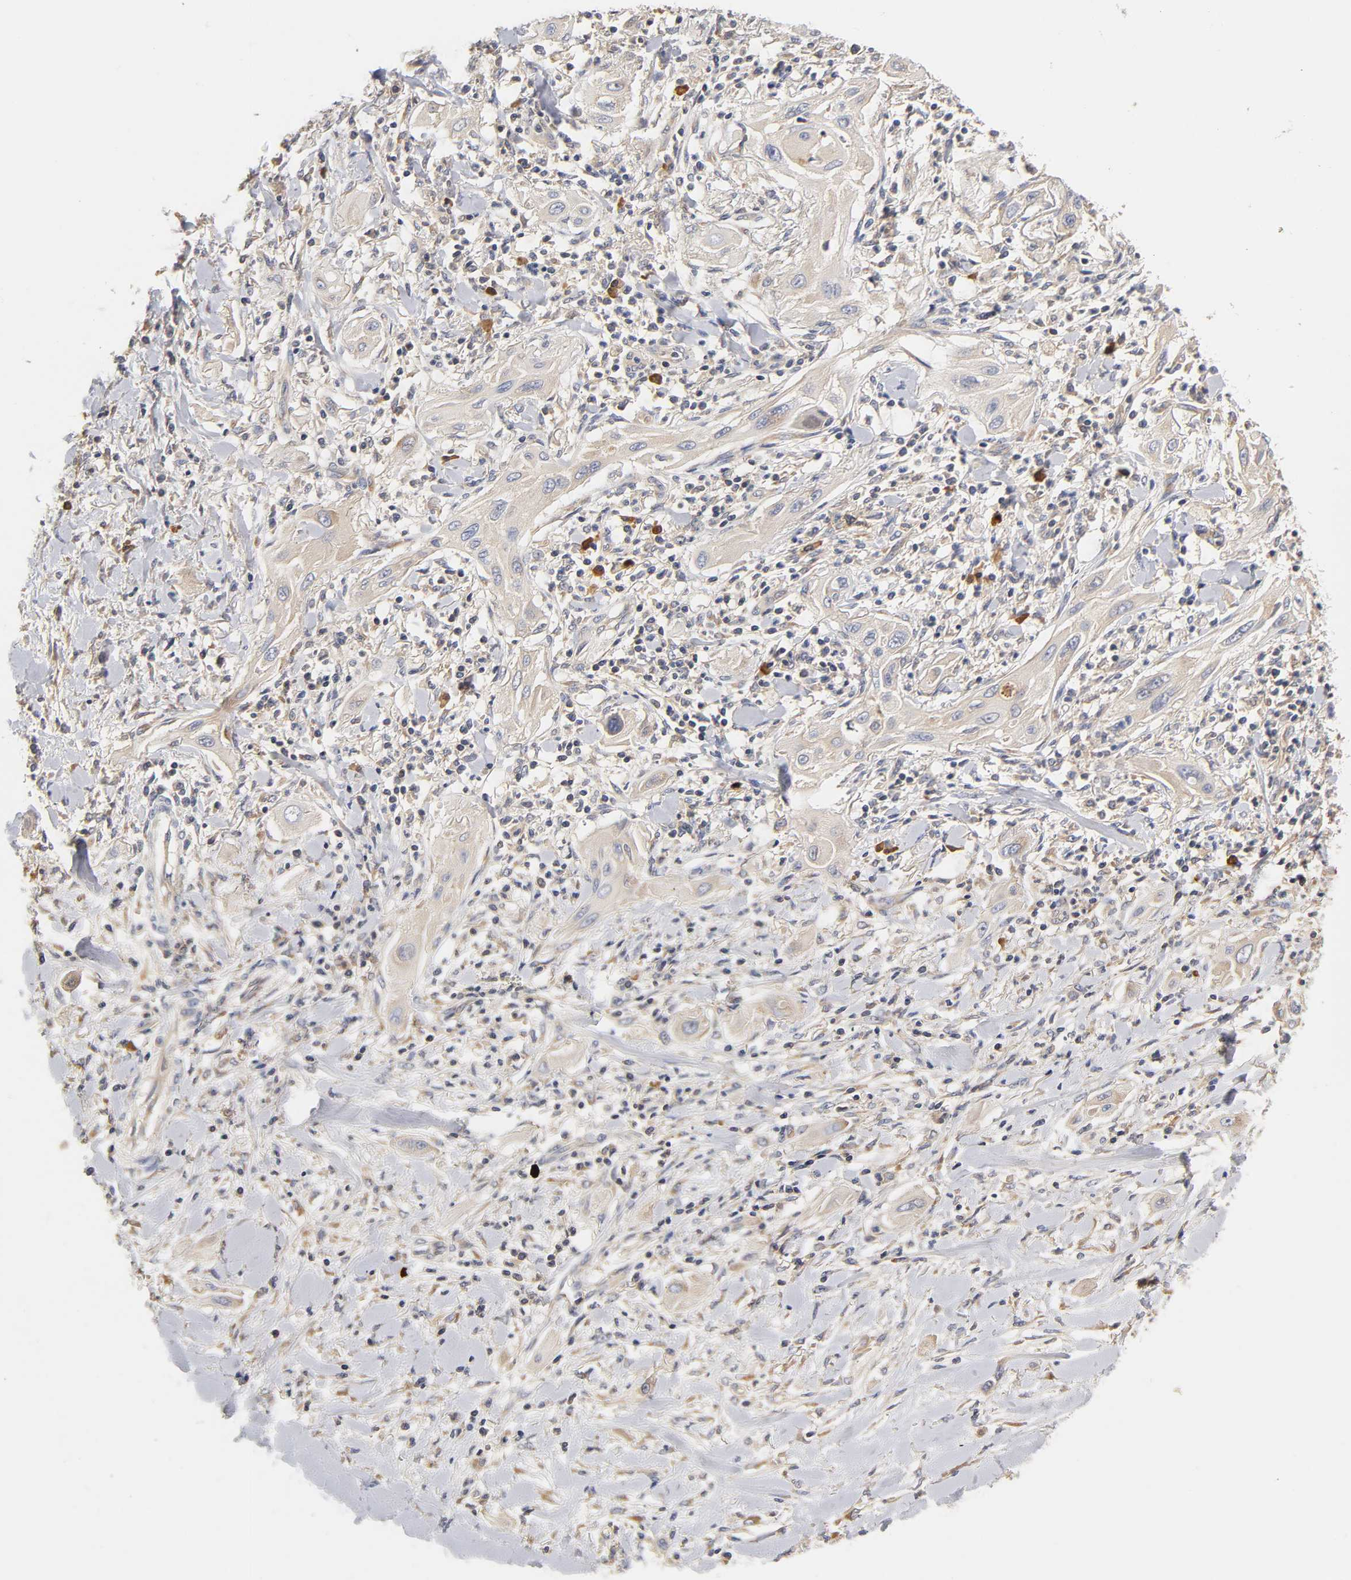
{"staining": {"intensity": "weak", "quantity": ">75%", "location": "cytoplasmic/membranous"}, "tissue": "lung cancer", "cell_type": "Tumor cells", "image_type": "cancer", "snomed": [{"axis": "morphology", "description": "Squamous cell carcinoma, NOS"}, {"axis": "topography", "description": "Lung"}], "caption": "A low amount of weak cytoplasmic/membranous staining is identified in about >75% of tumor cells in lung squamous cell carcinoma tissue. The staining was performed using DAB to visualize the protein expression in brown, while the nuclei were stained in blue with hematoxylin (Magnification: 20x).", "gene": "RPS29", "patient": {"sex": "female", "age": 47}}